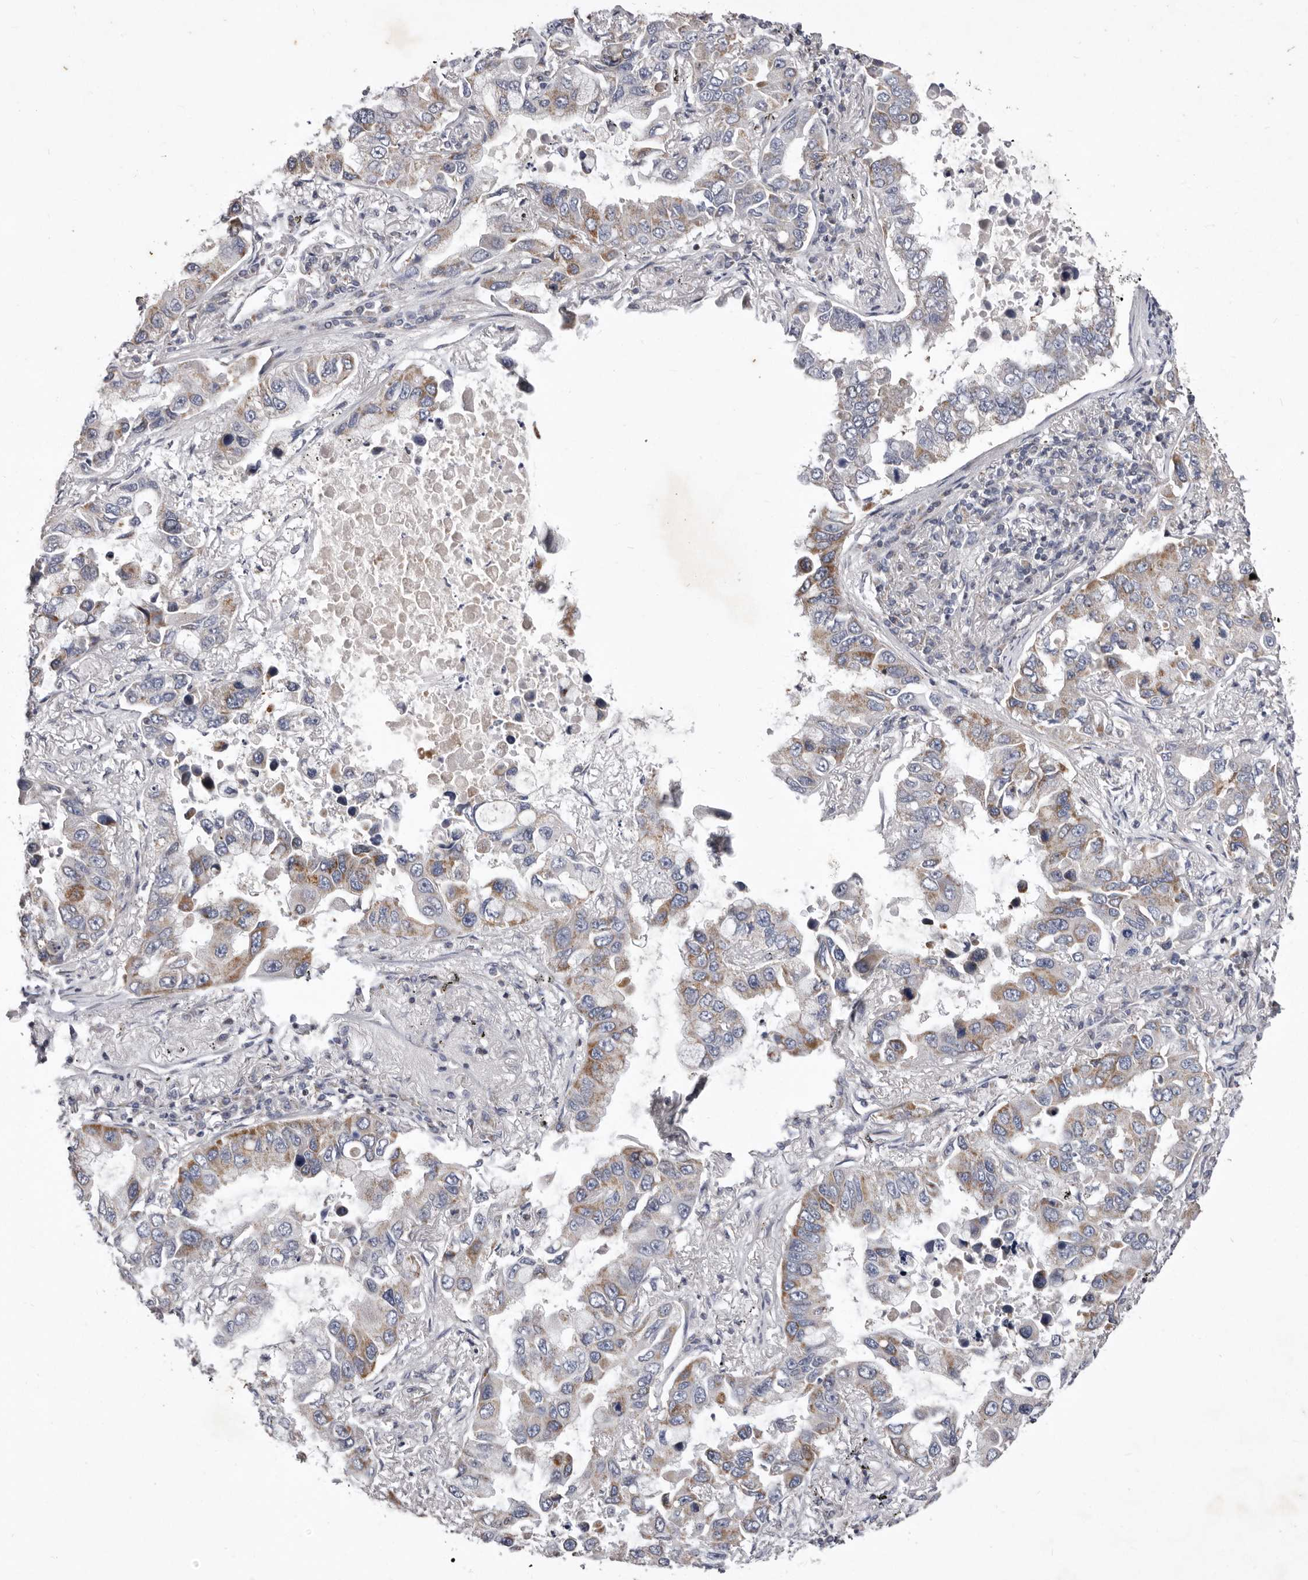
{"staining": {"intensity": "moderate", "quantity": "<25%", "location": "cytoplasmic/membranous"}, "tissue": "lung cancer", "cell_type": "Tumor cells", "image_type": "cancer", "snomed": [{"axis": "morphology", "description": "Adenocarcinoma, NOS"}, {"axis": "topography", "description": "Lung"}], "caption": "Moderate cytoplasmic/membranous expression is present in about <25% of tumor cells in adenocarcinoma (lung).", "gene": "TIMM17B", "patient": {"sex": "male", "age": 64}}